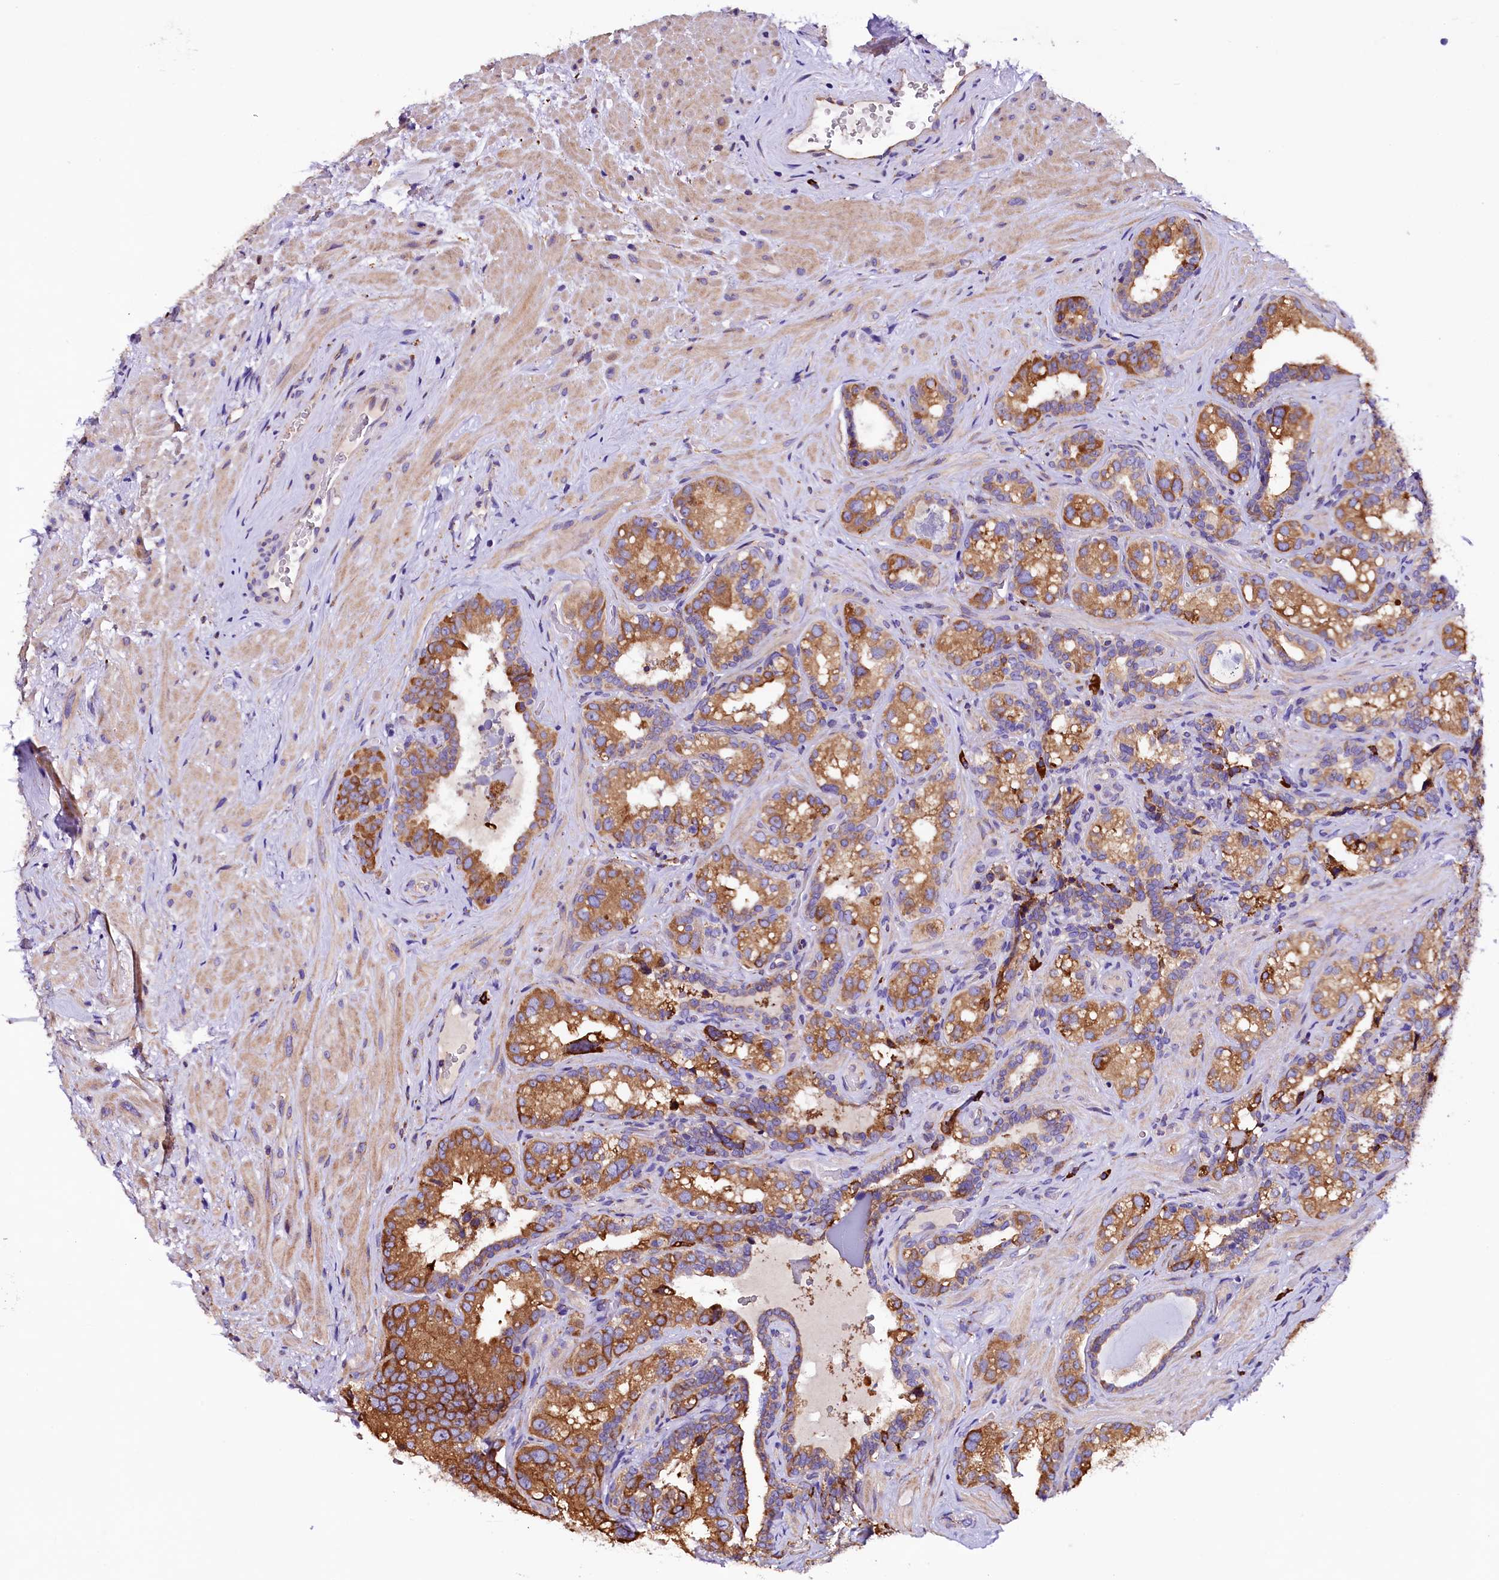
{"staining": {"intensity": "strong", "quantity": ">75%", "location": "cytoplasmic/membranous"}, "tissue": "seminal vesicle", "cell_type": "Glandular cells", "image_type": "normal", "snomed": [{"axis": "morphology", "description": "Normal tissue, NOS"}, {"axis": "topography", "description": "Seminal veicle"}, {"axis": "topography", "description": "Peripheral nerve tissue"}], "caption": "Immunohistochemical staining of unremarkable human seminal vesicle demonstrates >75% levels of strong cytoplasmic/membranous protein staining in approximately >75% of glandular cells.", "gene": "CAPS2", "patient": {"sex": "male", "age": 67}}